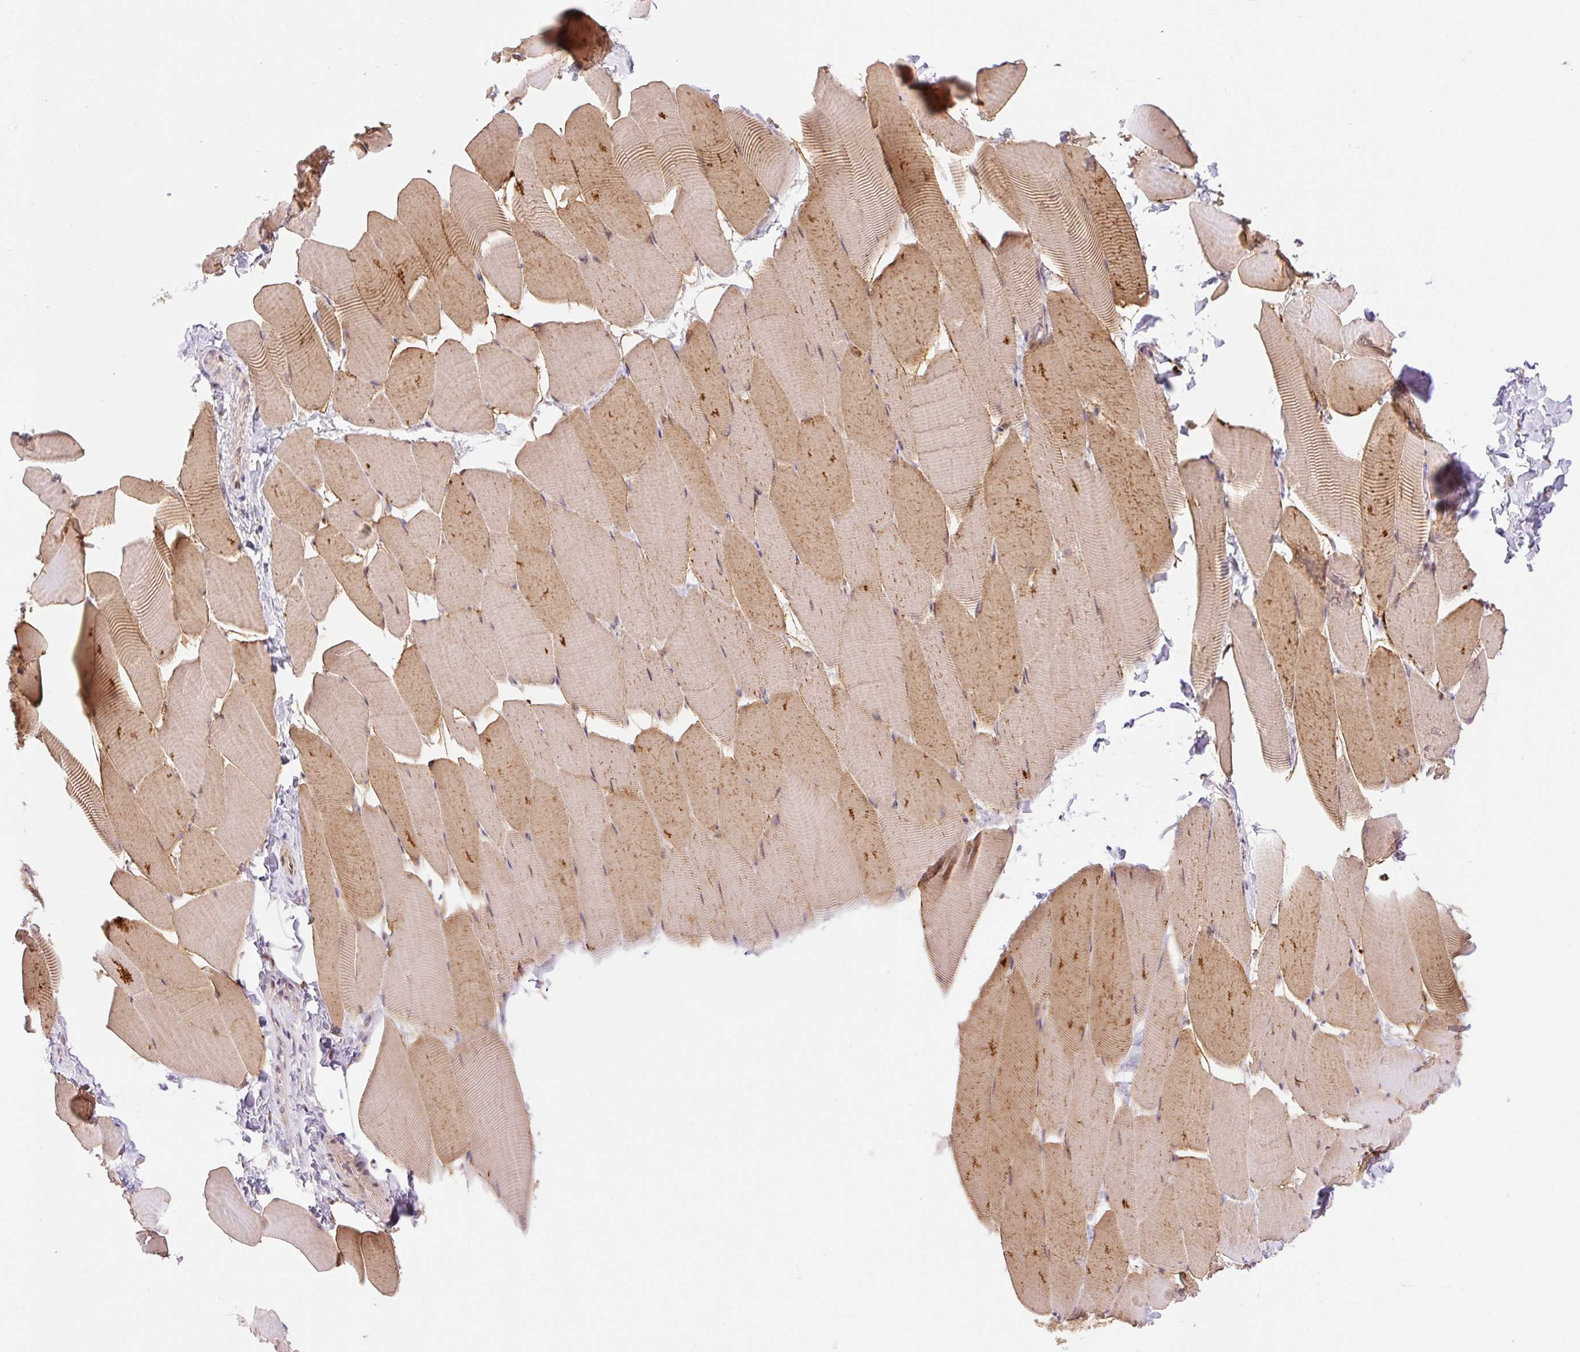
{"staining": {"intensity": "moderate", "quantity": "25%-75%", "location": "cytoplasmic/membranous,nuclear"}, "tissue": "skeletal muscle", "cell_type": "Myocytes", "image_type": "normal", "snomed": [{"axis": "morphology", "description": "Normal tissue, NOS"}, {"axis": "topography", "description": "Skeletal muscle"}], "caption": "Protein expression analysis of normal human skeletal muscle reveals moderate cytoplasmic/membranous,nuclear staining in approximately 25%-75% of myocytes. (DAB (3,3'-diaminobenzidine) IHC with brightfield microscopy, high magnification).", "gene": "ZNF394", "patient": {"sex": "male", "age": 25}}